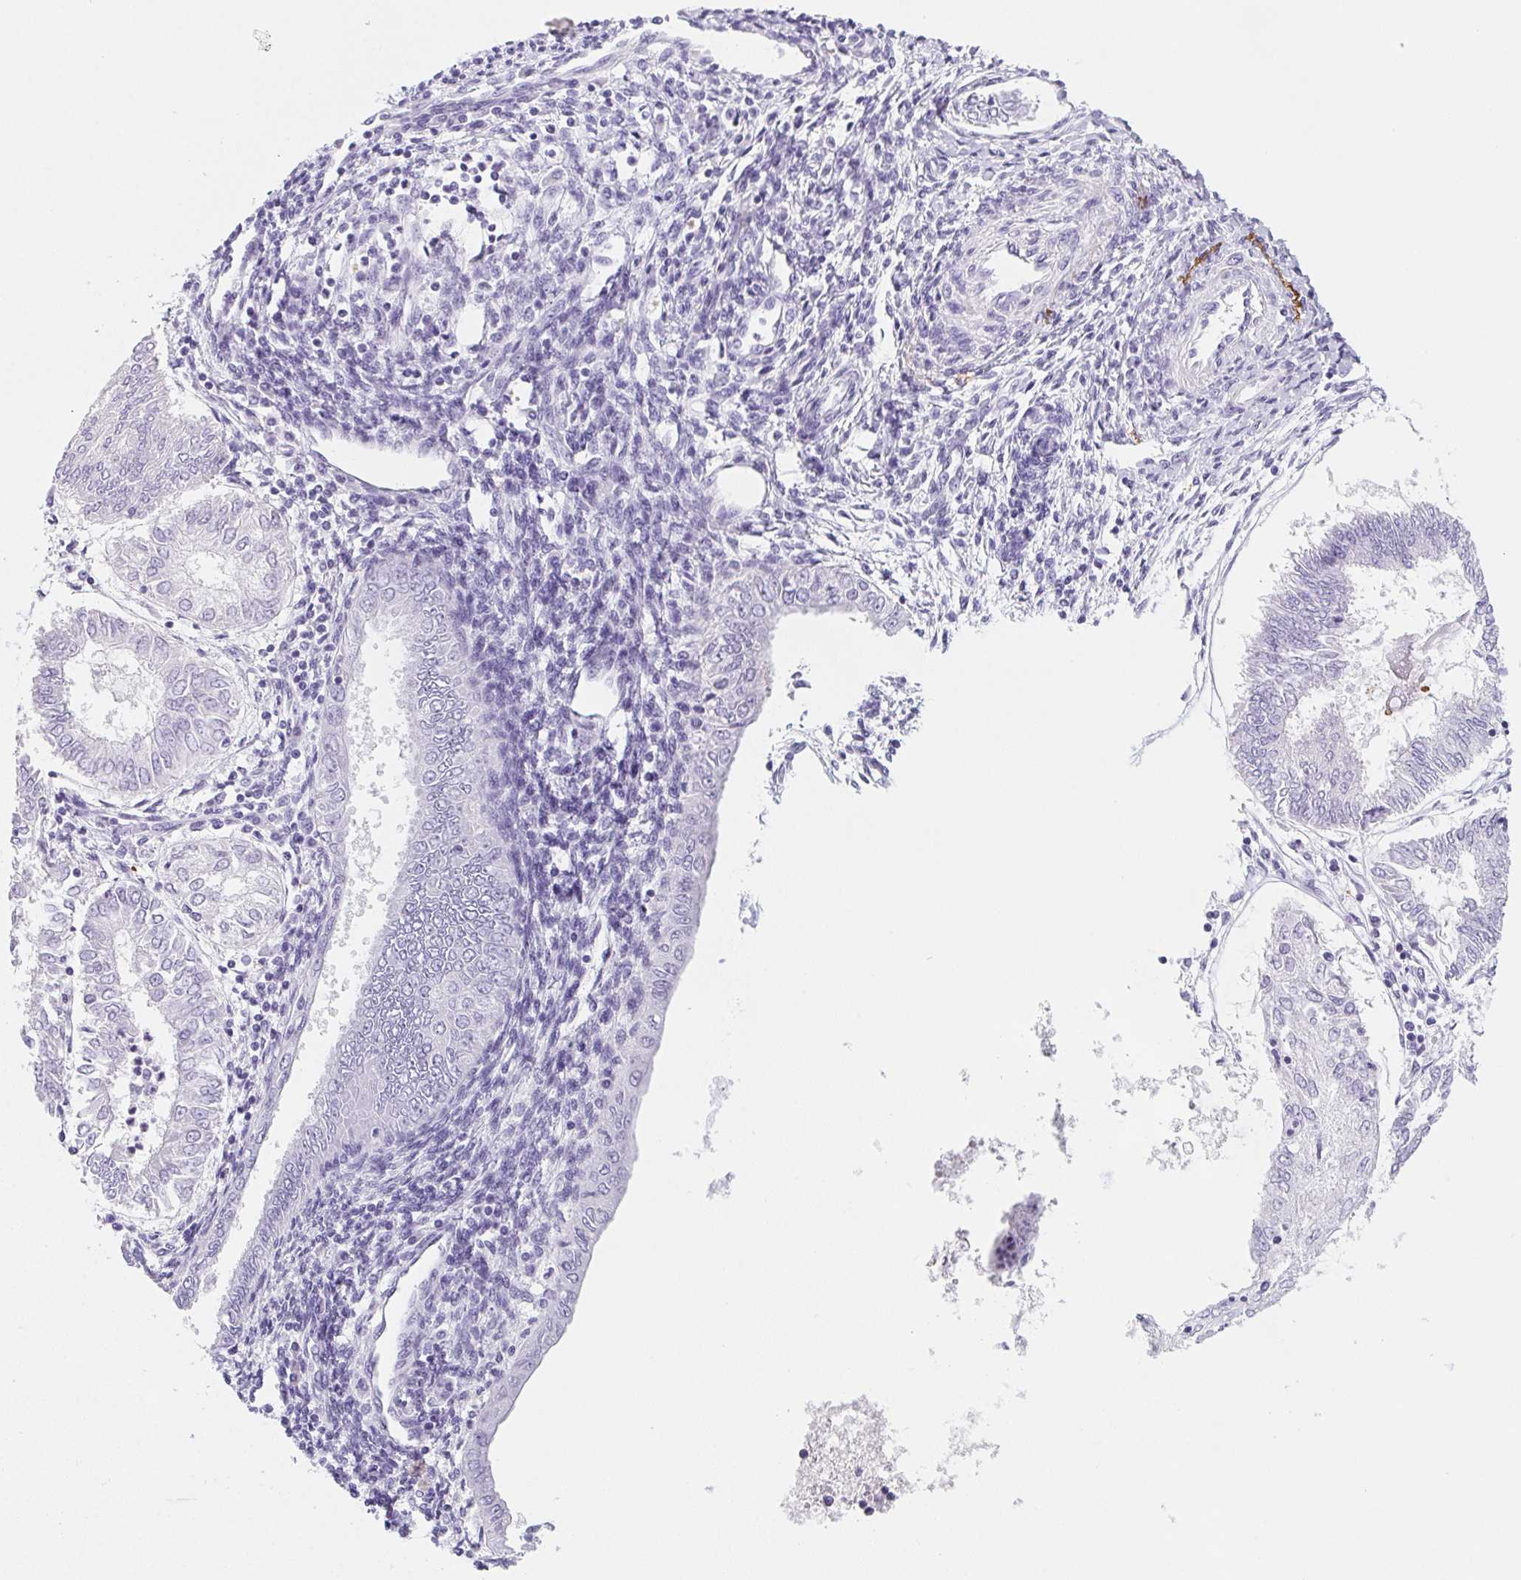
{"staining": {"intensity": "negative", "quantity": "none", "location": "none"}, "tissue": "endometrial cancer", "cell_type": "Tumor cells", "image_type": "cancer", "snomed": [{"axis": "morphology", "description": "Adenocarcinoma, NOS"}, {"axis": "topography", "description": "Endometrium"}], "caption": "Endometrial cancer (adenocarcinoma) stained for a protein using immunohistochemistry (IHC) displays no positivity tumor cells.", "gene": "VTN", "patient": {"sex": "female", "age": 68}}